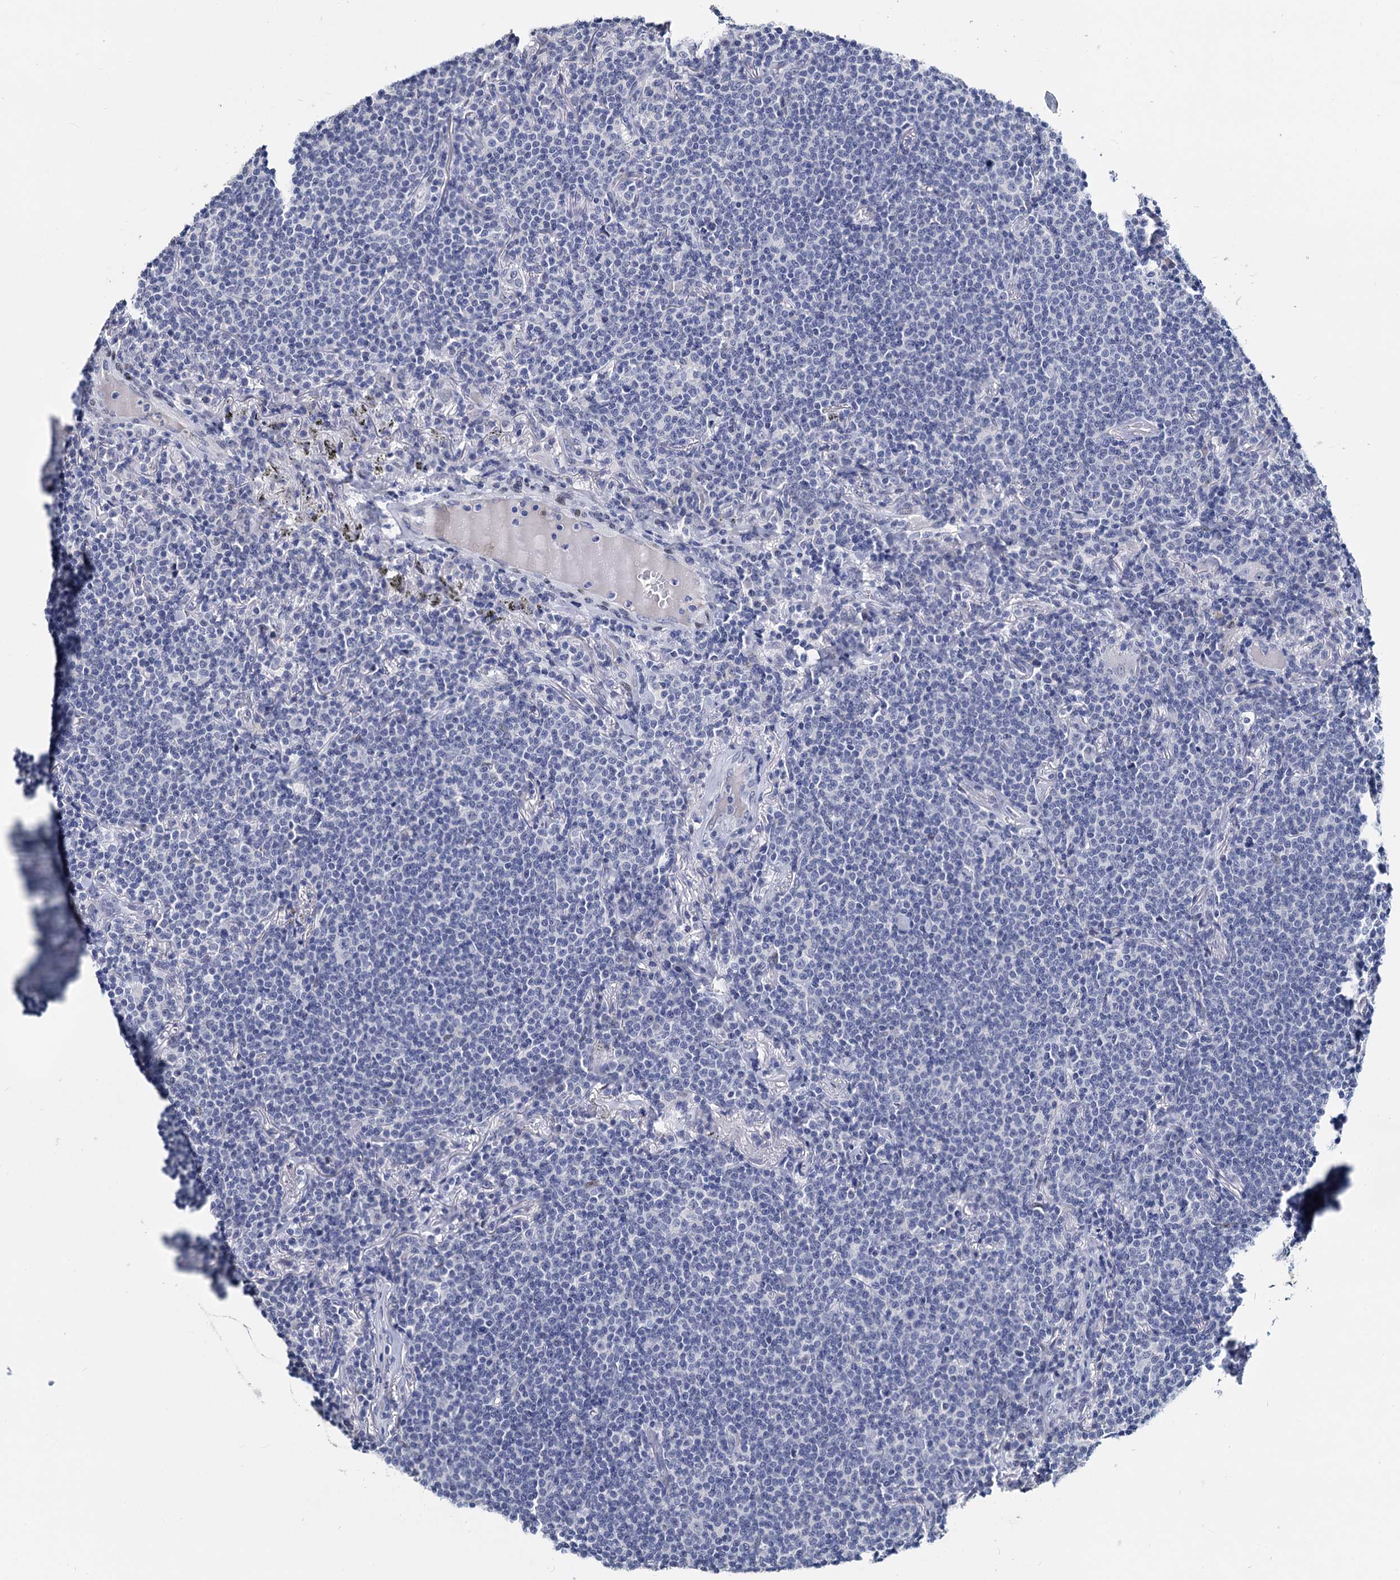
{"staining": {"intensity": "negative", "quantity": "none", "location": "none"}, "tissue": "lymphoma", "cell_type": "Tumor cells", "image_type": "cancer", "snomed": [{"axis": "morphology", "description": "Malignant lymphoma, non-Hodgkin's type, Low grade"}, {"axis": "topography", "description": "Lung"}], "caption": "Tumor cells show no significant protein expression in malignant lymphoma, non-Hodgkin's type (low-grade).", "gene": "MAGEA4", "patient": {"sex": "female", "age": 71}}